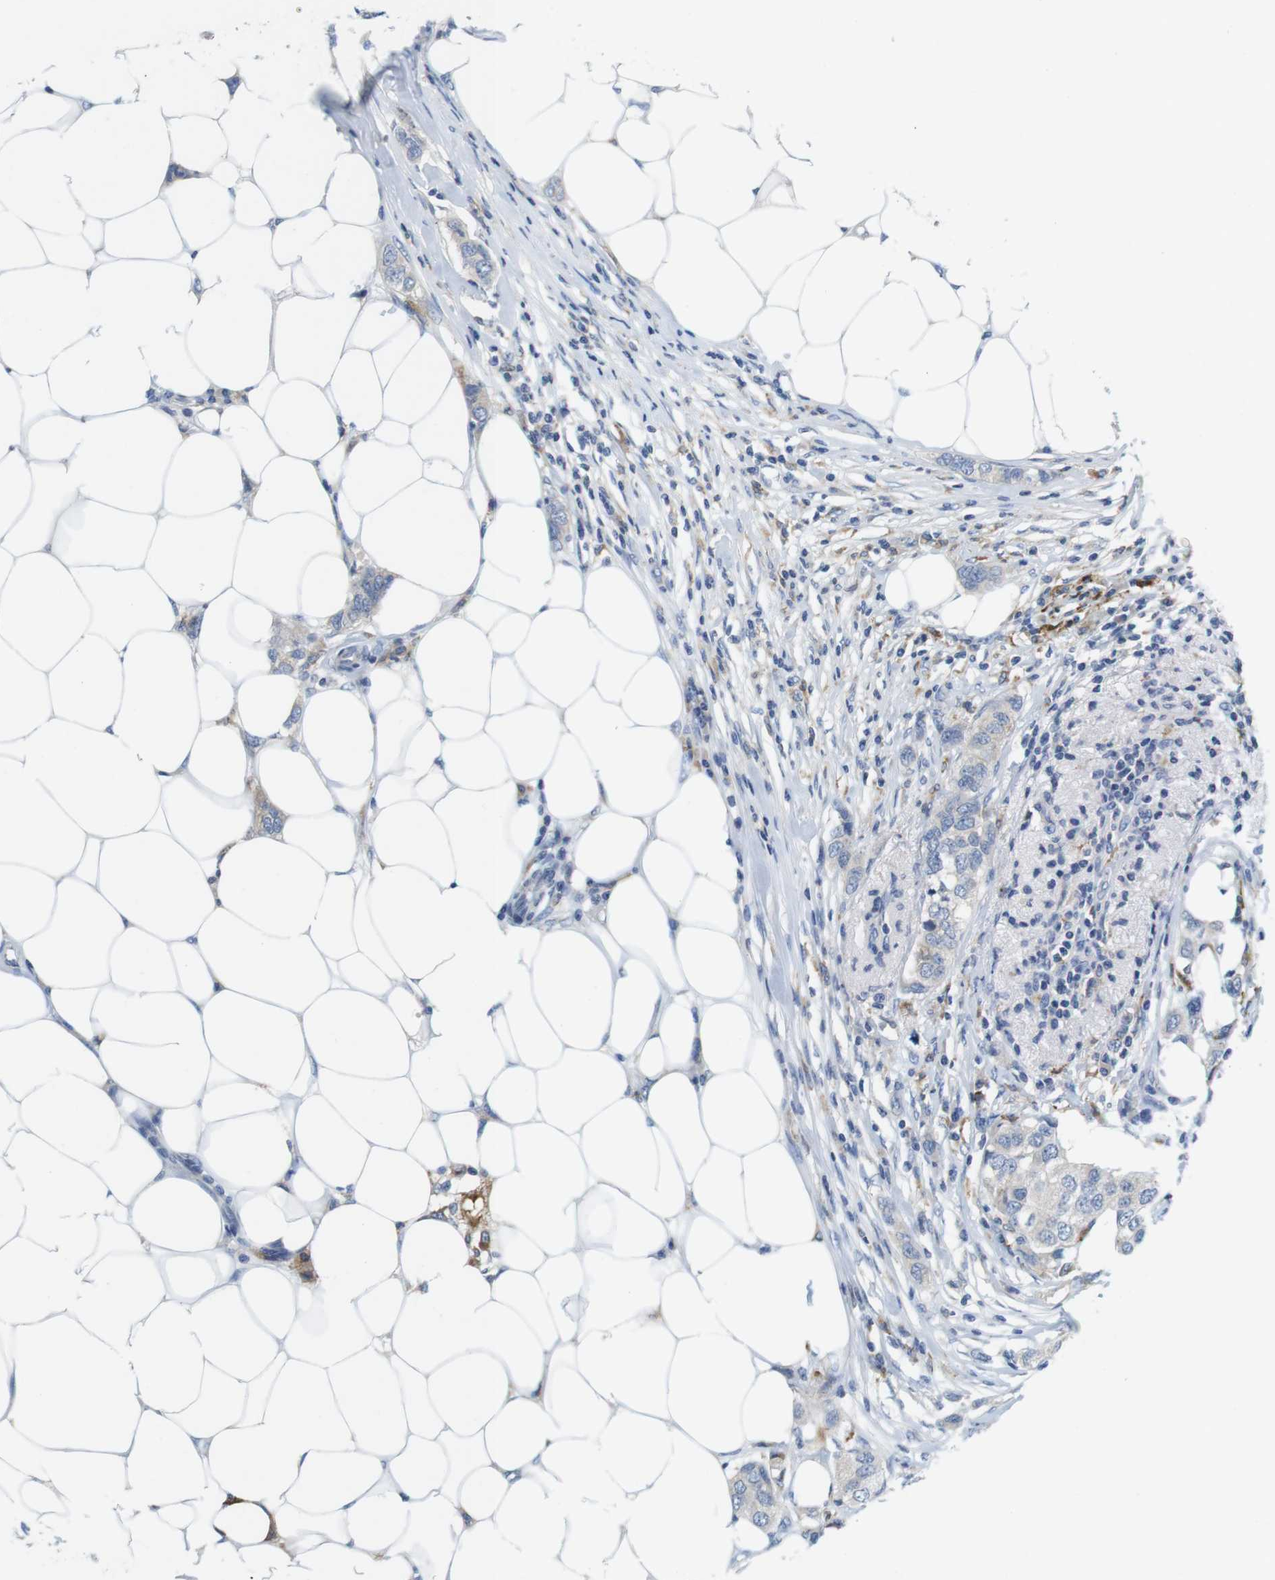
{"staining": {"intensity": "weak", "quantity": "<25%", "location": "cytoplasmic/membranous"}, "tissue": "breast cancer", "cell_type": "Tumor cells", "image_type": "cancer", "snomed": [{"axis": "morphology", "description": "Duct carcinoma"}, {"axis": "topography", "description": "Breast"}], "caption": "IHC micrograph of human infiltrating ductal carcinoma (breast) stained for a protein (brown), which shows no expression in tumor cells.", "gene": "CNGA2", "patient": {"sex": "female", "age": 50}}